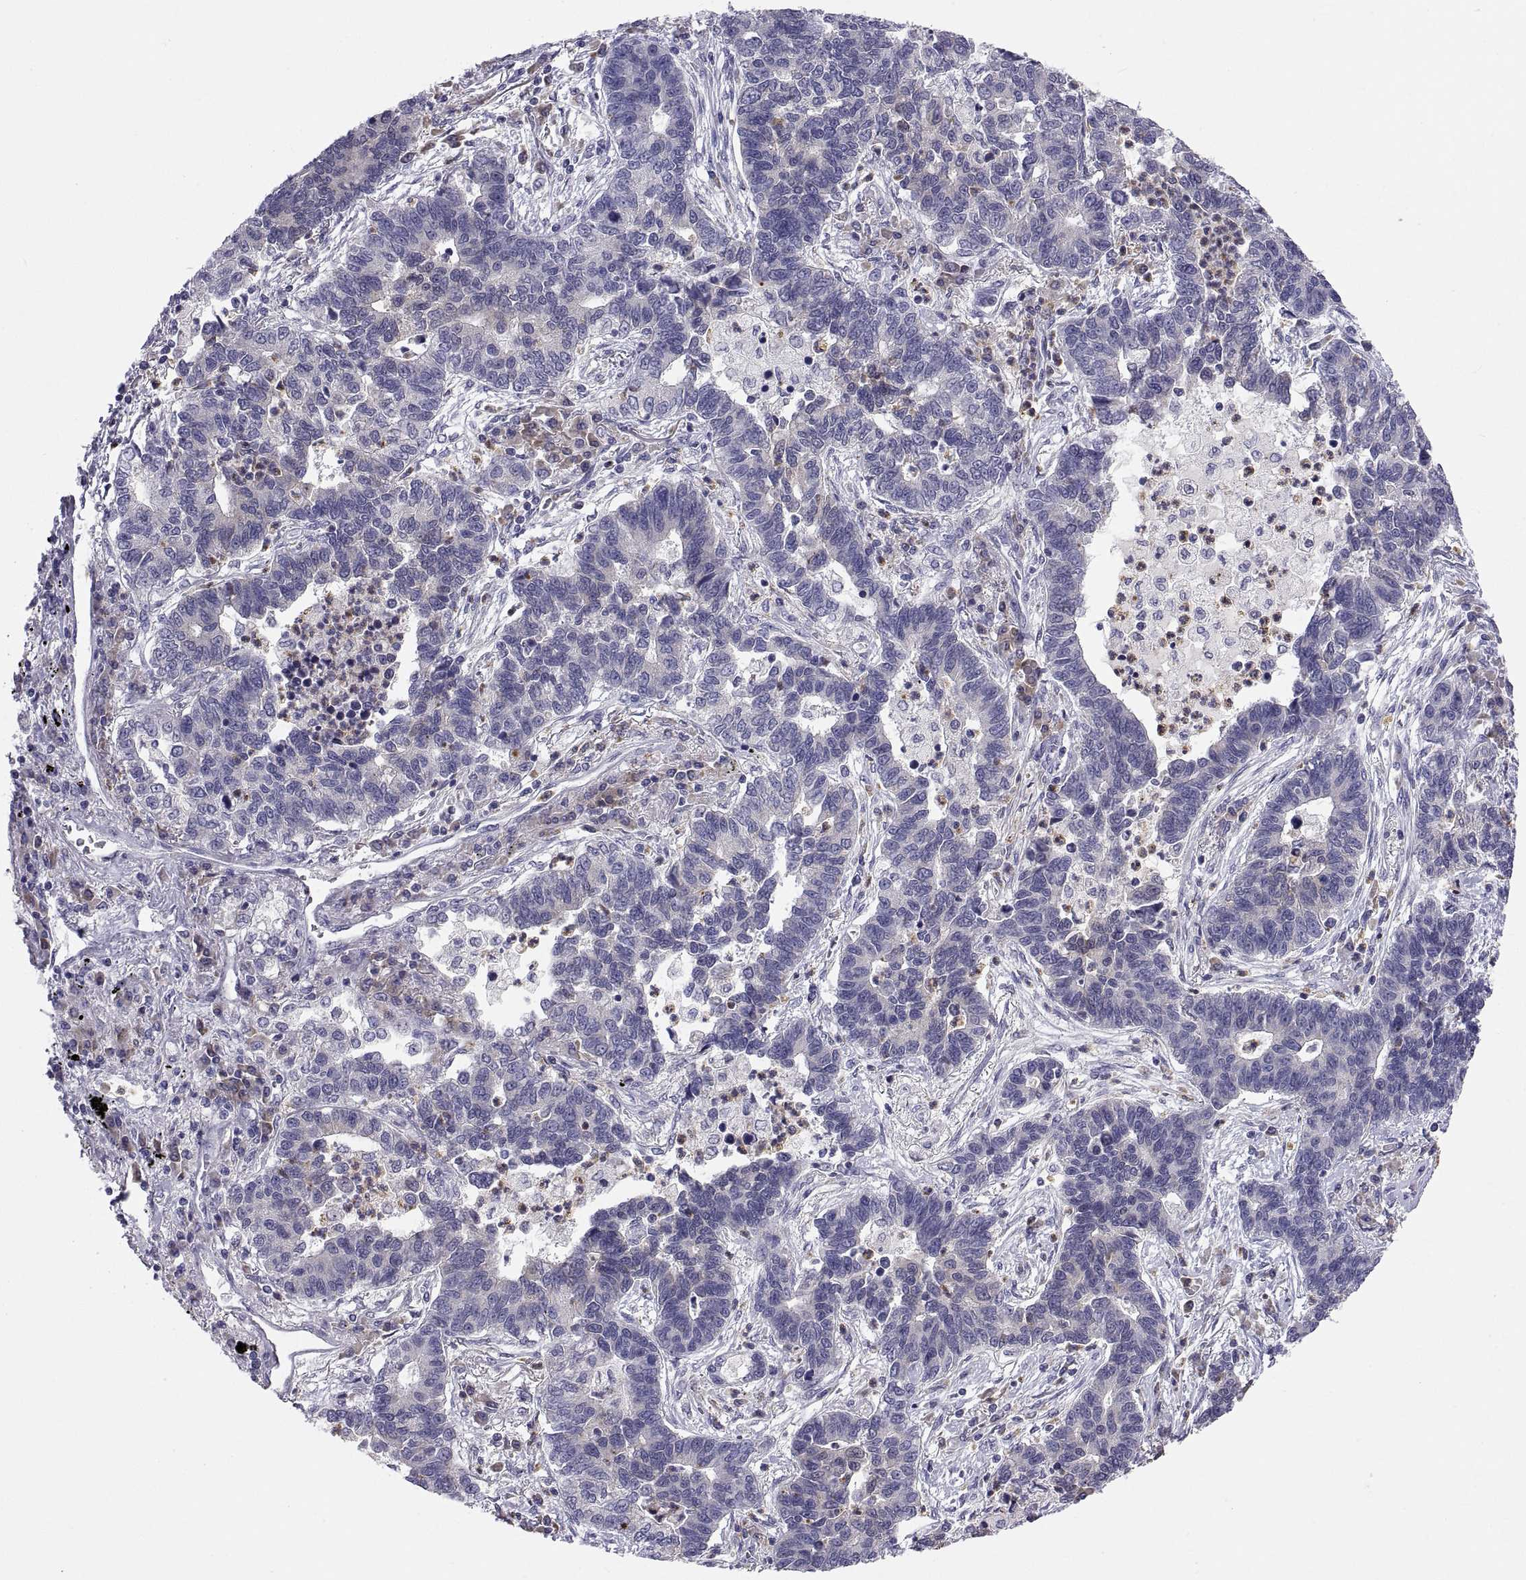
{"staining": {"intensity": "negative", "quantity": "none", "location": "none"}, "tissue": "lung cancer", "cell_type": "Tumor cells", "image_type": "cancer", "snomed": [{"axis": "morphology", "description": "Adenocarcinoma, NOS"}, {"axis": "topography", "description": "Lung"}], "caption": "IHC photomicrograph of neoplastic tissue: human lung cancer (adenocarcinoma) stained with DAB reveals no significant protein expression in tumor cells. (IHC, brightfield microscopy, high magnification).", "gene": "PKP1", "patient": {"sex": "female", "age": 57}}